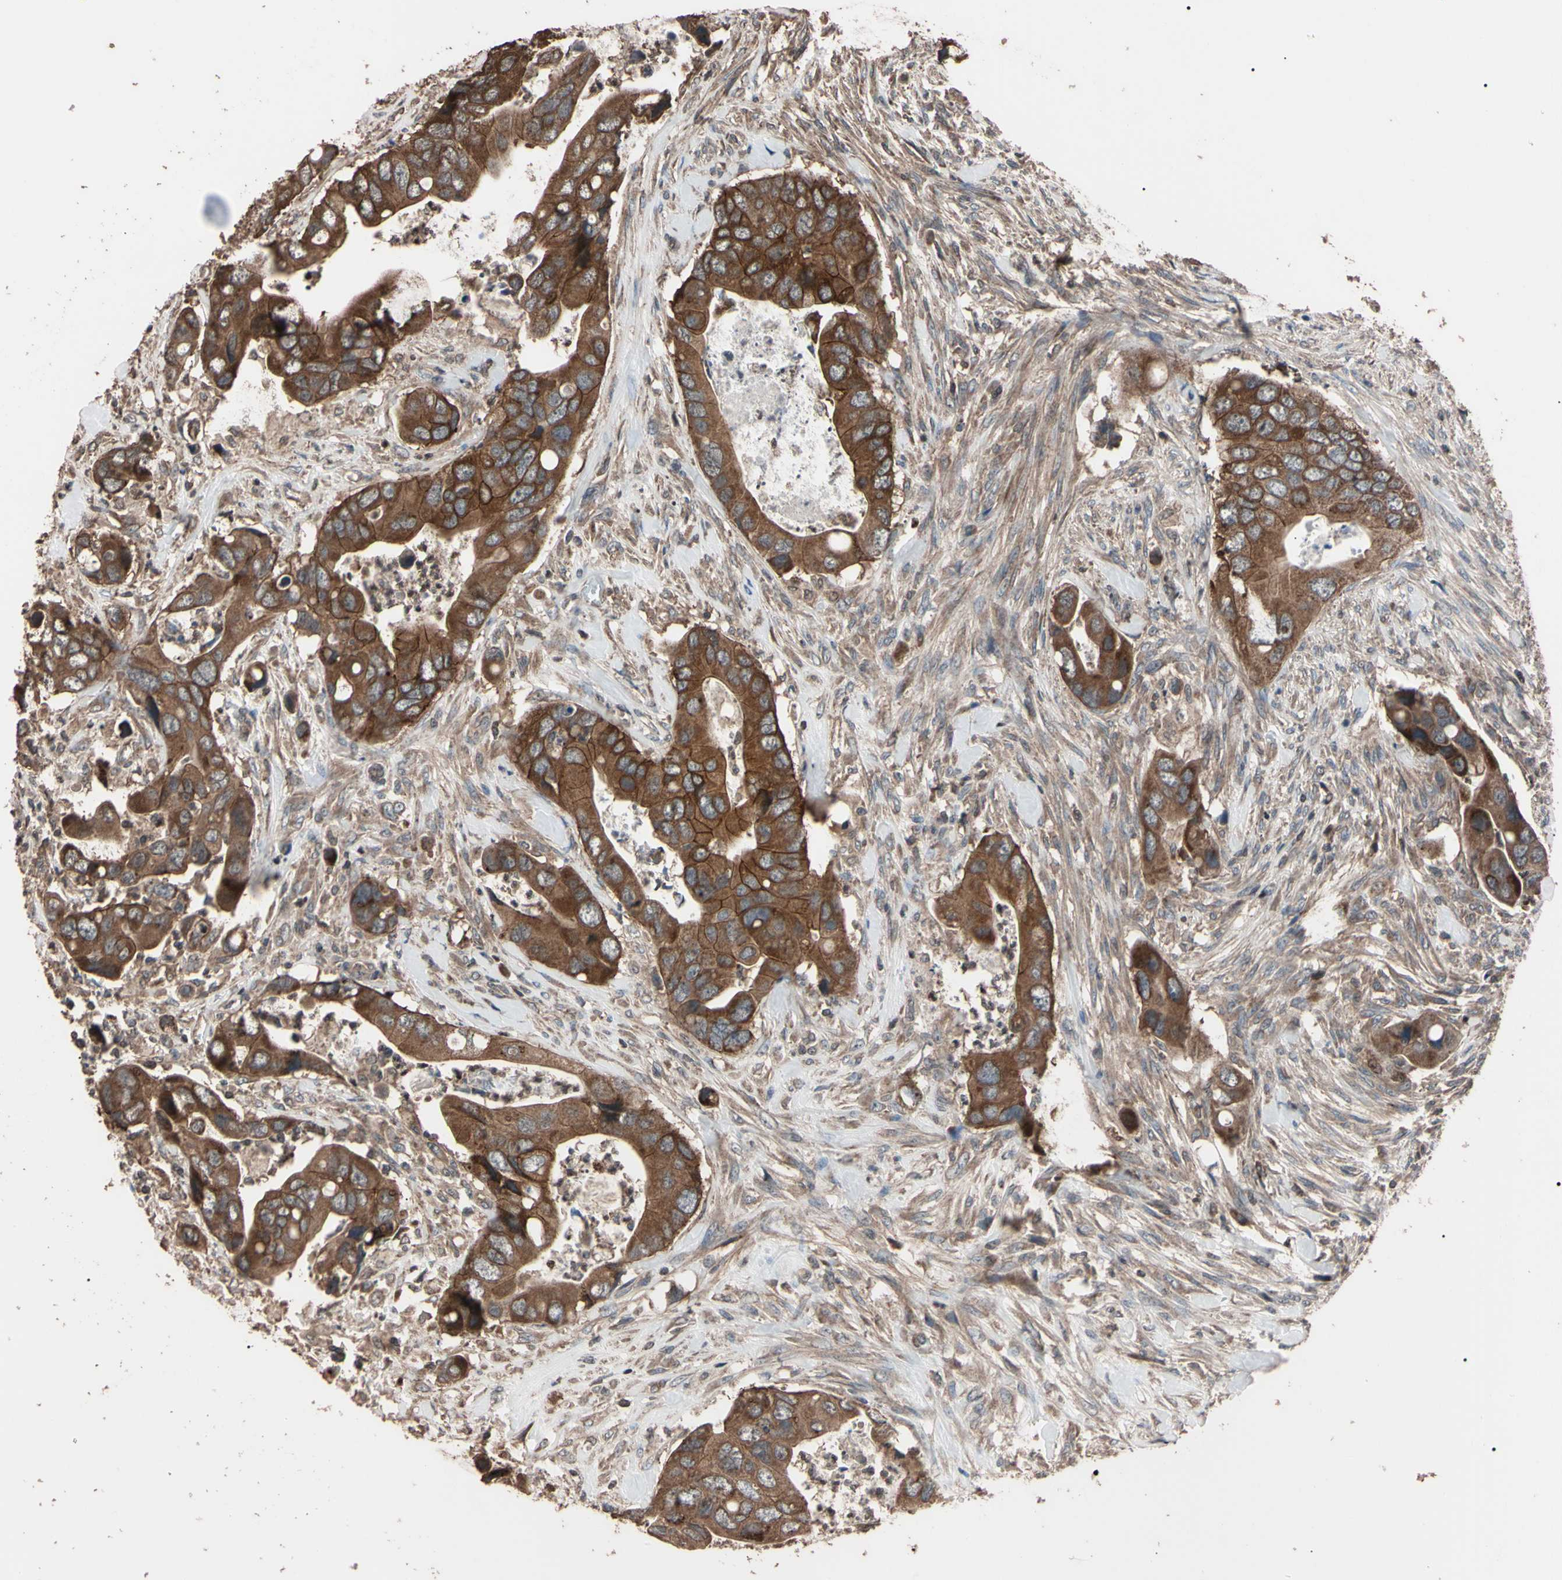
{"staining": {"intensity": "moderate", "quantity": ">75%", "location": "cytoplasmic/membranous"}, "tissue": "colorectal cancer", "cell_type": "Tumor cells", "image_type": "cancer", "snomed": [{"axis": "morphology", "description": "Adenocarcinoma, NOS"}, {"axis": "topography", "description": "Rectum"}], "caption": "High-power microscopy captured an immunohistochemistry micrograph of colorectal cancer (adenocarcinoma), revealing moderate cytoplasmic/membranous expression in about >75% of tumor cells. (brown staining indicates protein expression, while blue staining denotes nuclei).", "gene": "TNFRSF1A", "patient": {"sex": "female", "age": 57}}